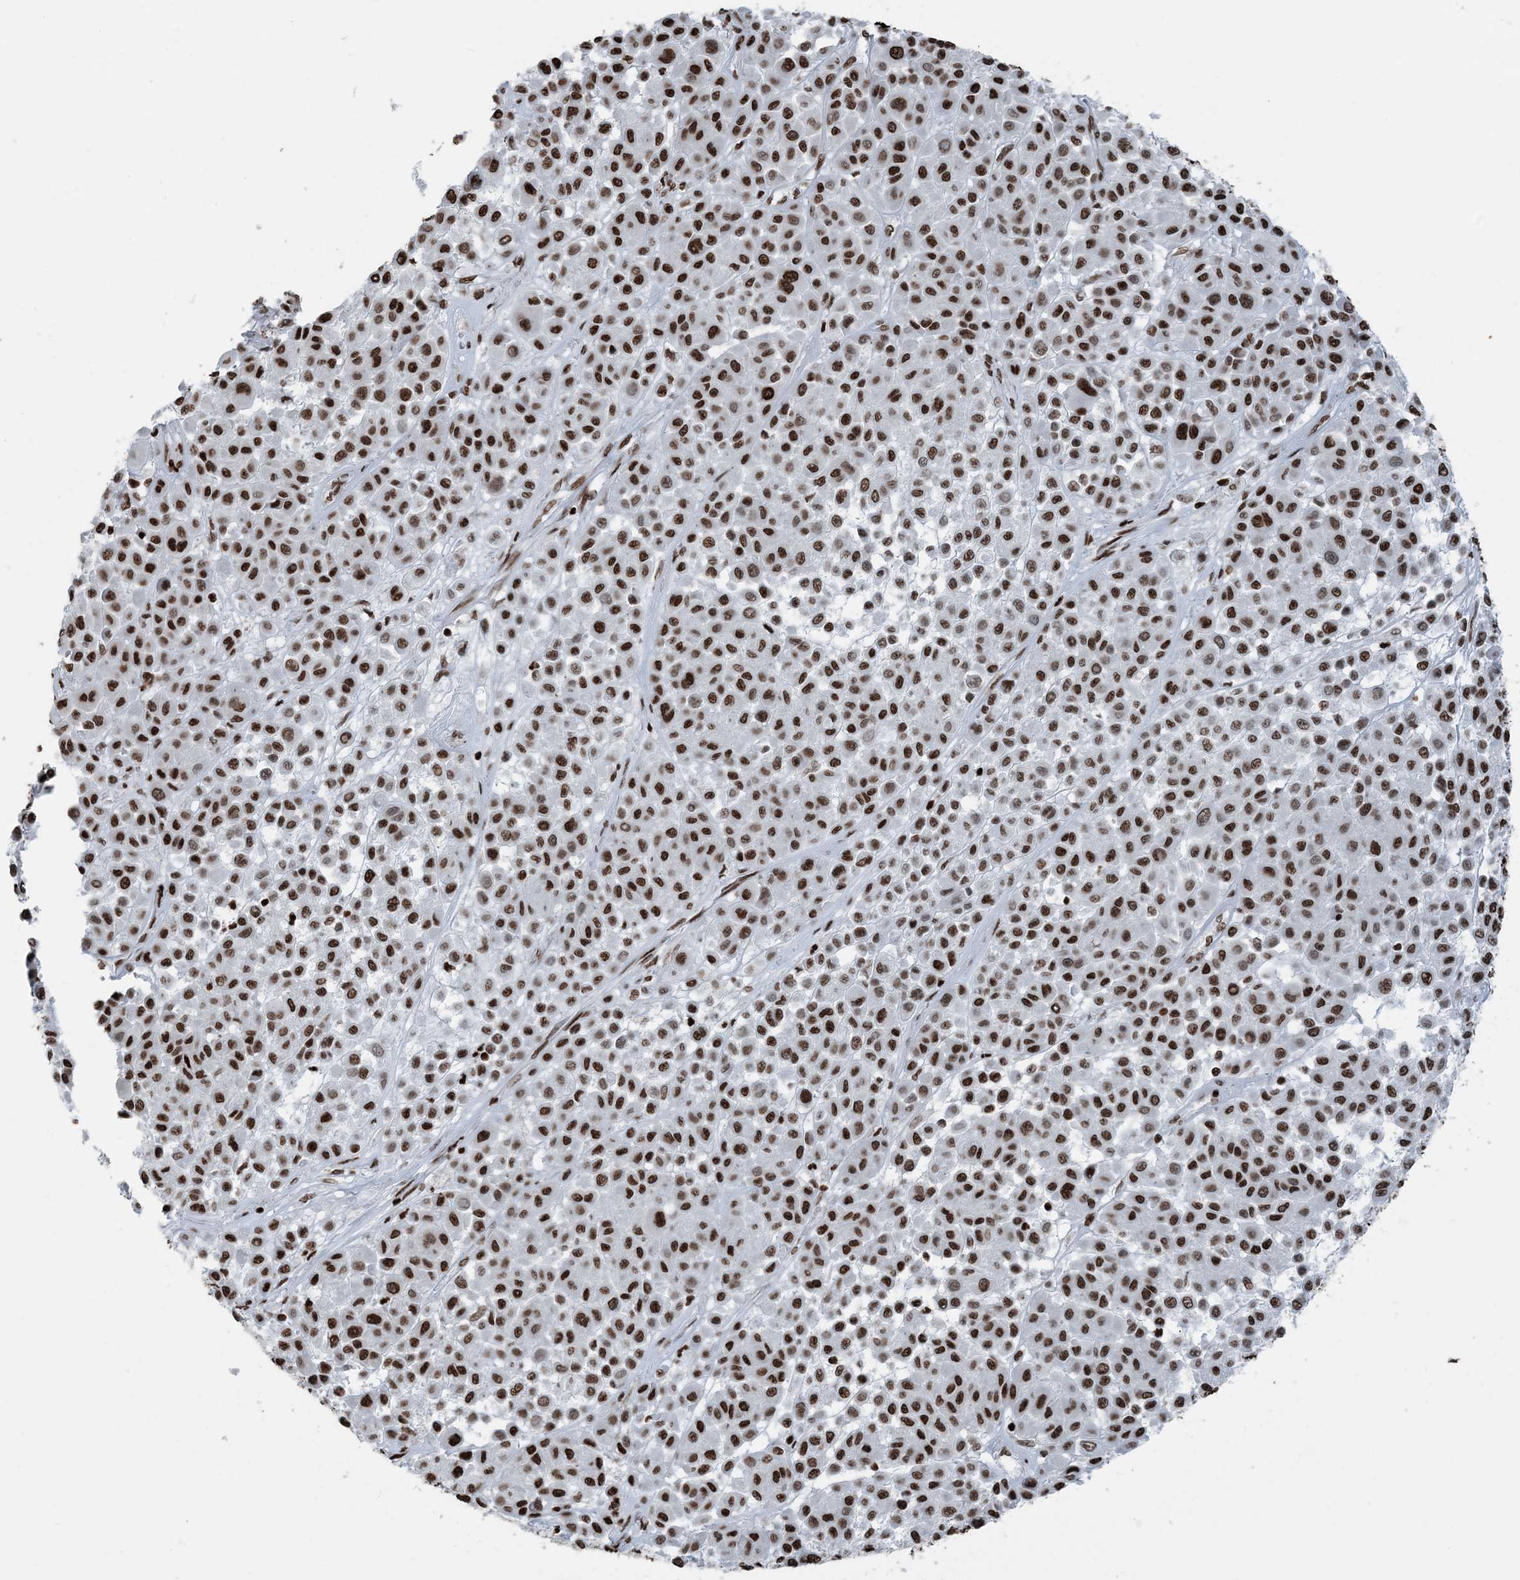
{"staining": {"intensity": "moderate", "quantity": ">75%", "location": "nuclear"}, "tissue": "melanoma", "cell_type": "Tumor cells", "image_type": "cancer", "snomed": [{"axis": "morphology", "description": "Malignant melanoma, Metastatic site"}, {"axis": "topography", "description": "Soft tissue"}], "caption": "This histopathology image reveals IHC staining of malignant melanoma (metastatic site), with medium moderate nuclear expression in about >75% of tumor cells.", "gene": "H3-3B", "patient": {"sex": "male", "age": 41}}